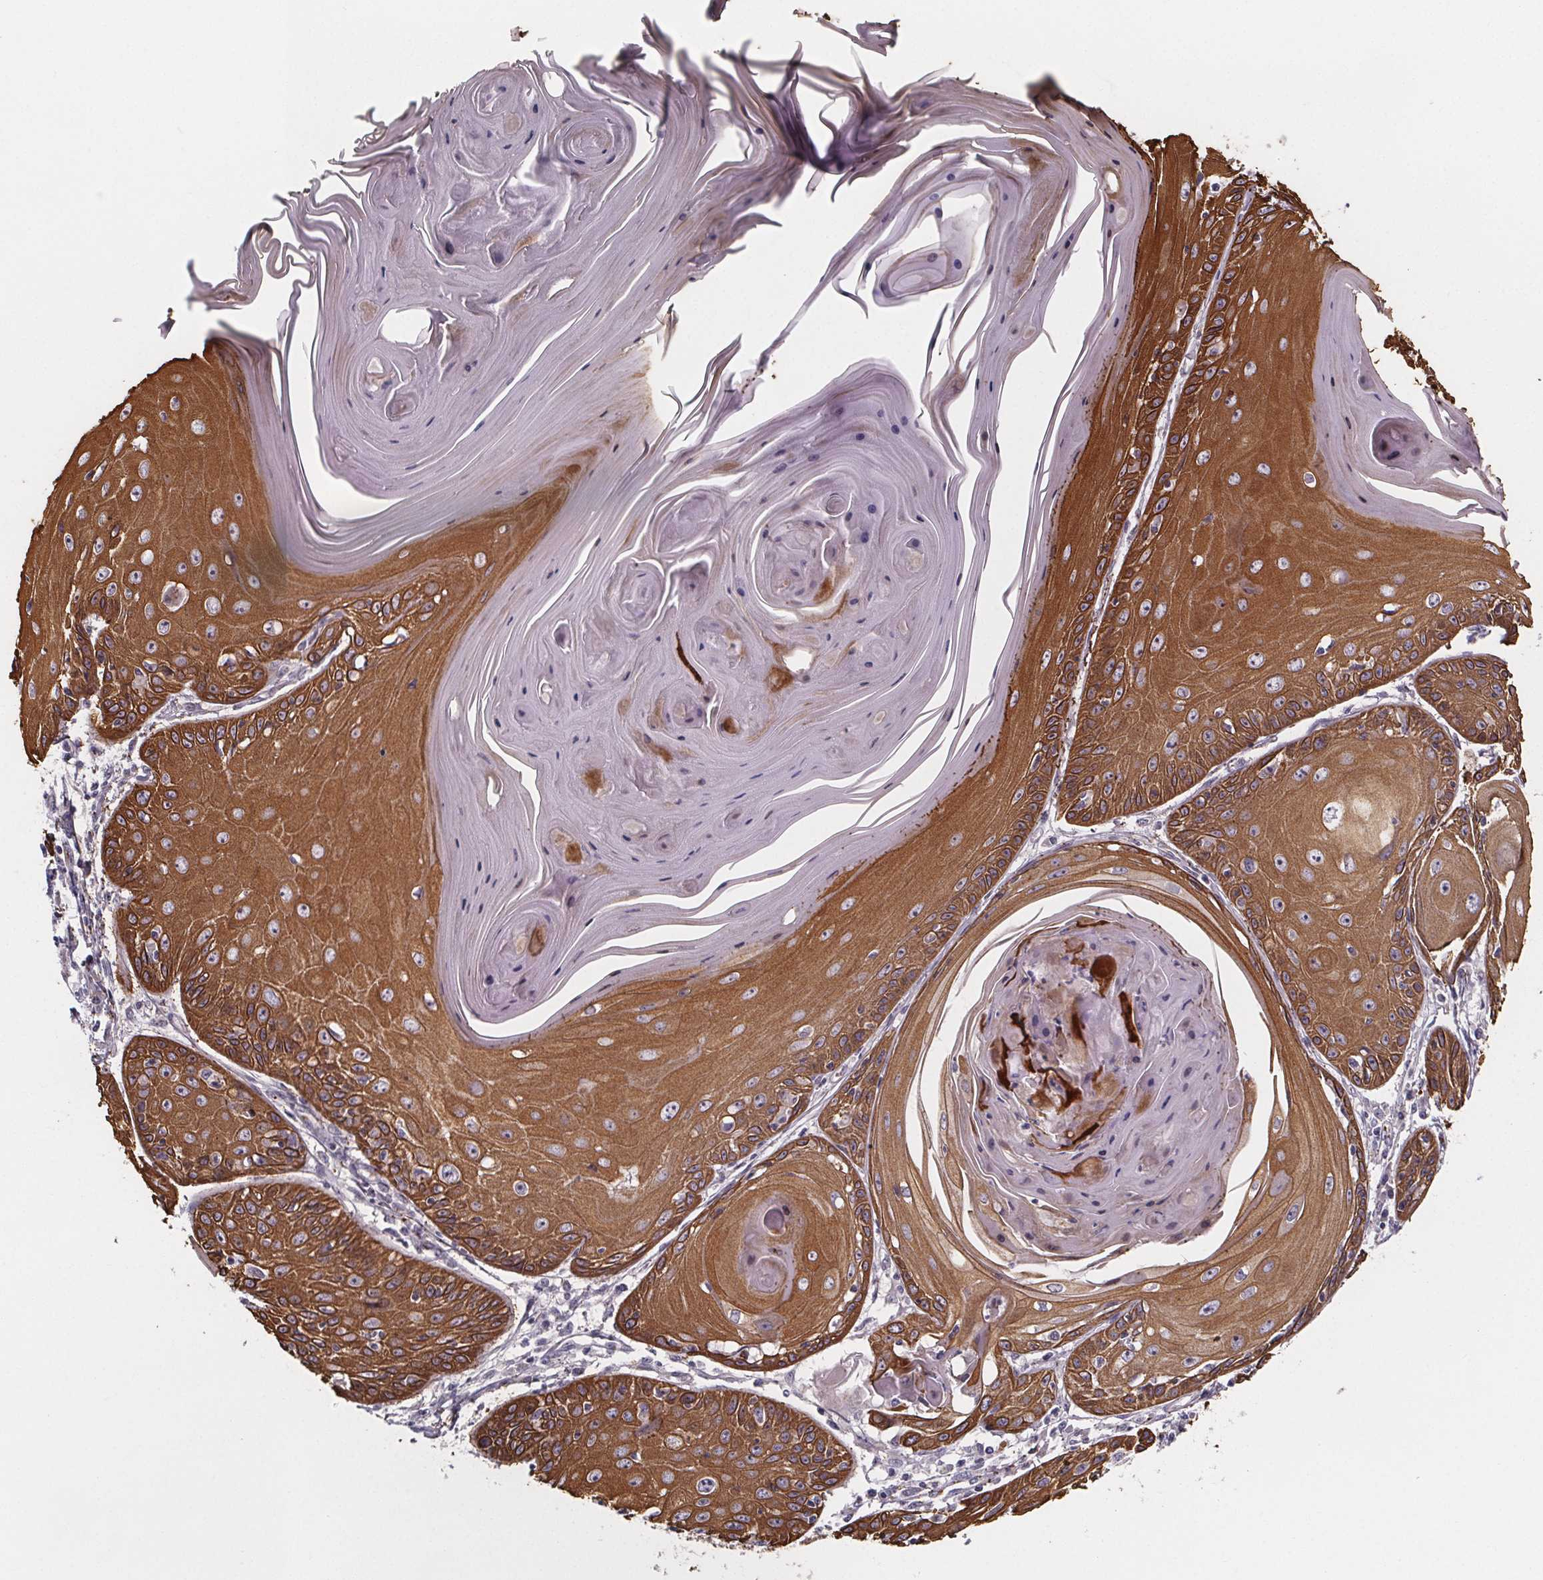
{"staining": {"intensity": "strong", "quantity": ">75%", "location": "cytoplasmic/membranous"}, "tissue": "skin cancer", "cell_type": "Tumor cells", "image_type": "cancer", "snomed": [{"axis": "morphology", "description": "Squamous cell carcinoma, NOS"}, {"axis": "topography", "description": "Skin"}, {"axis": "topography", "description": "Vulva"}], "caption": "Protein staining by IHC demonstrates strong cytoplasmic/membranous expression in about >75% of tumor cells in squamous cell carcinoma (skin).", "gene": "NDST1", "patient": {"sex": "female", "age": 85}}